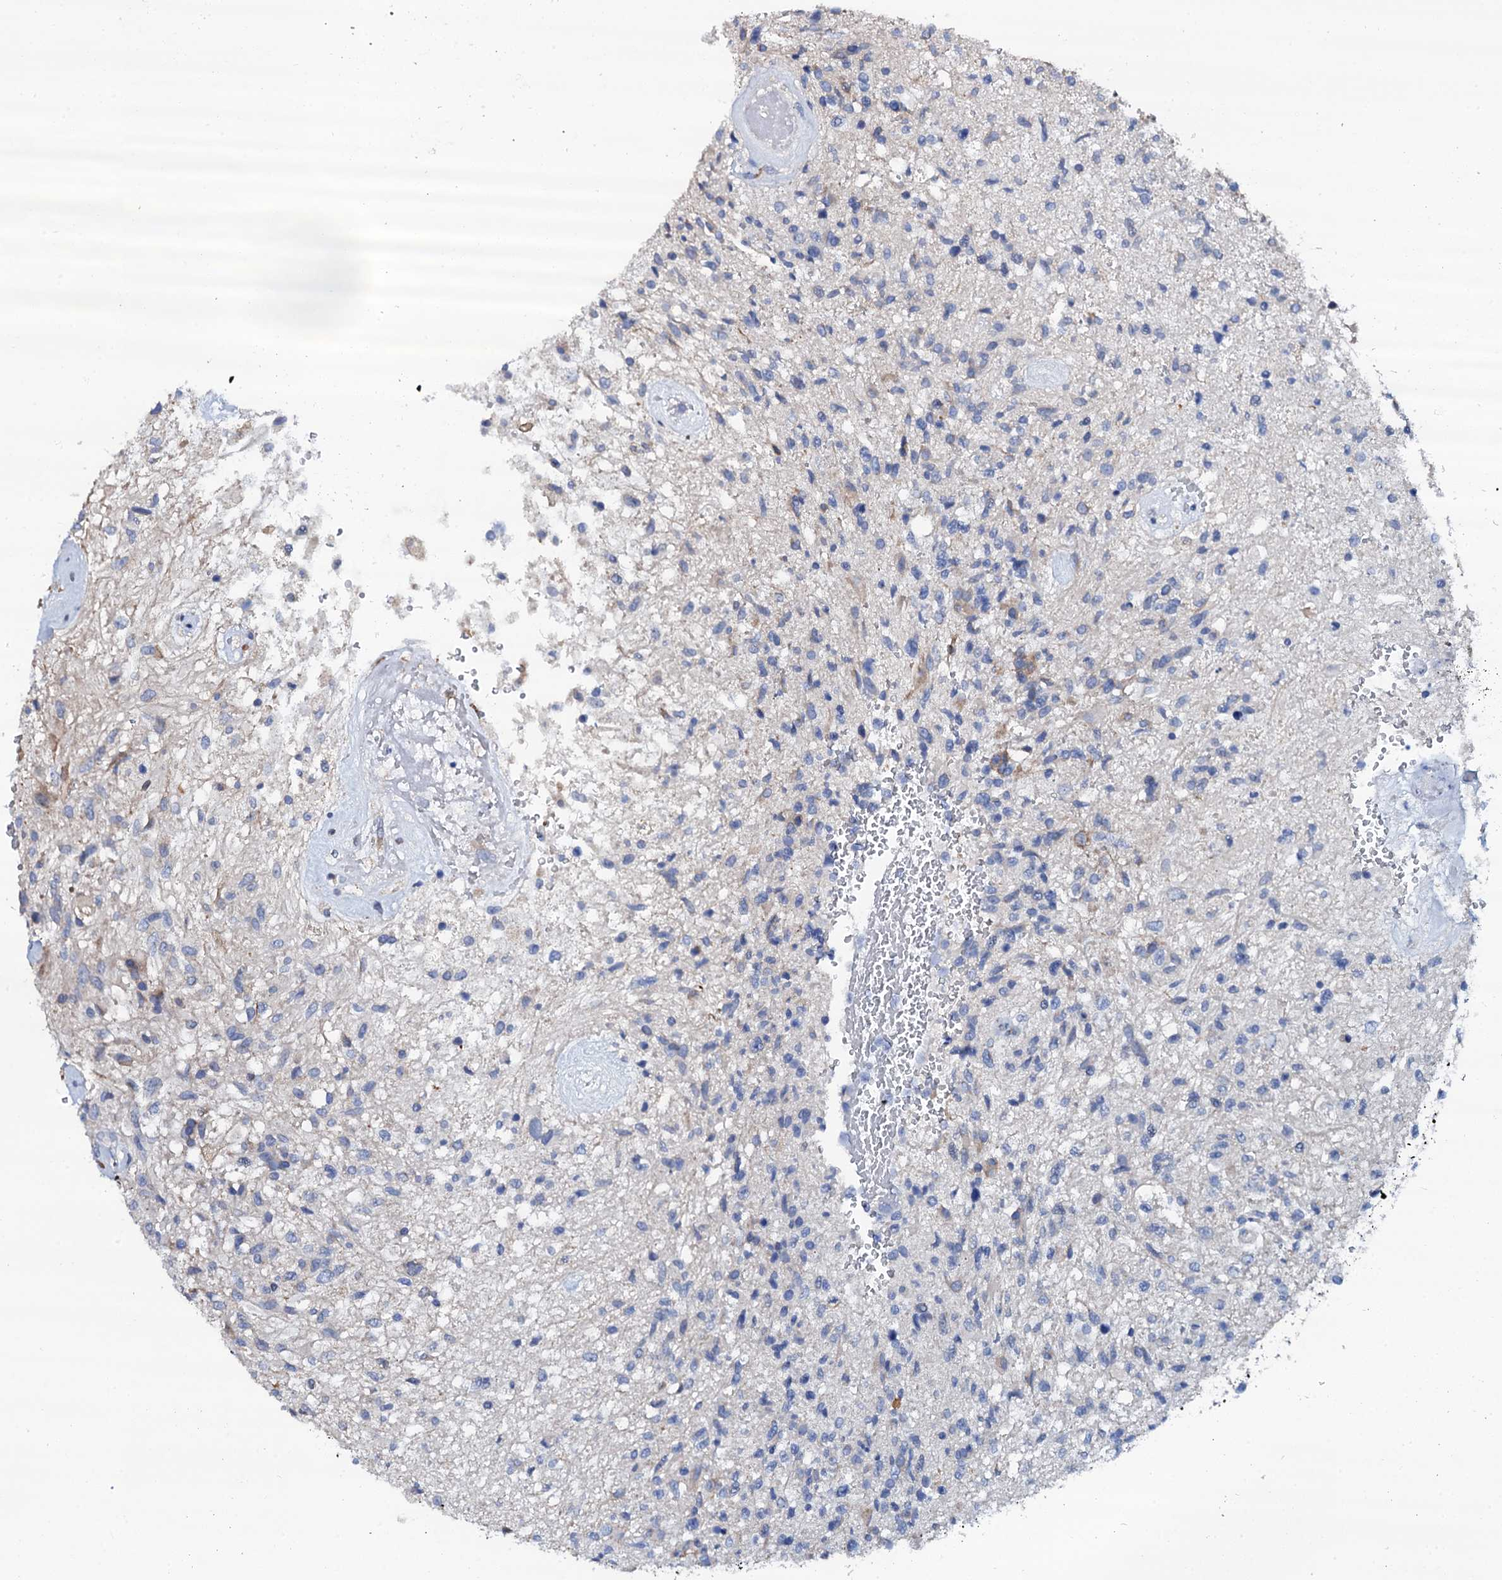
{"staining": {"intensity": "negative", "quantity": "none", "location": "none"}, "tissue": "glioma", "cell_type": "Tumor cells", "image_type": "cancer", "snomed": [{"axis": "morphology", "description": "Glioma, malignant, High grade"}, {"axis": "topography", "description": "Brain"}], "caption": "Human glioma stained for a protein using IHC reveals no positivity in tumor cells.", "gene": "AKAP3", "patient": {"sex": "male", "age": 56}}